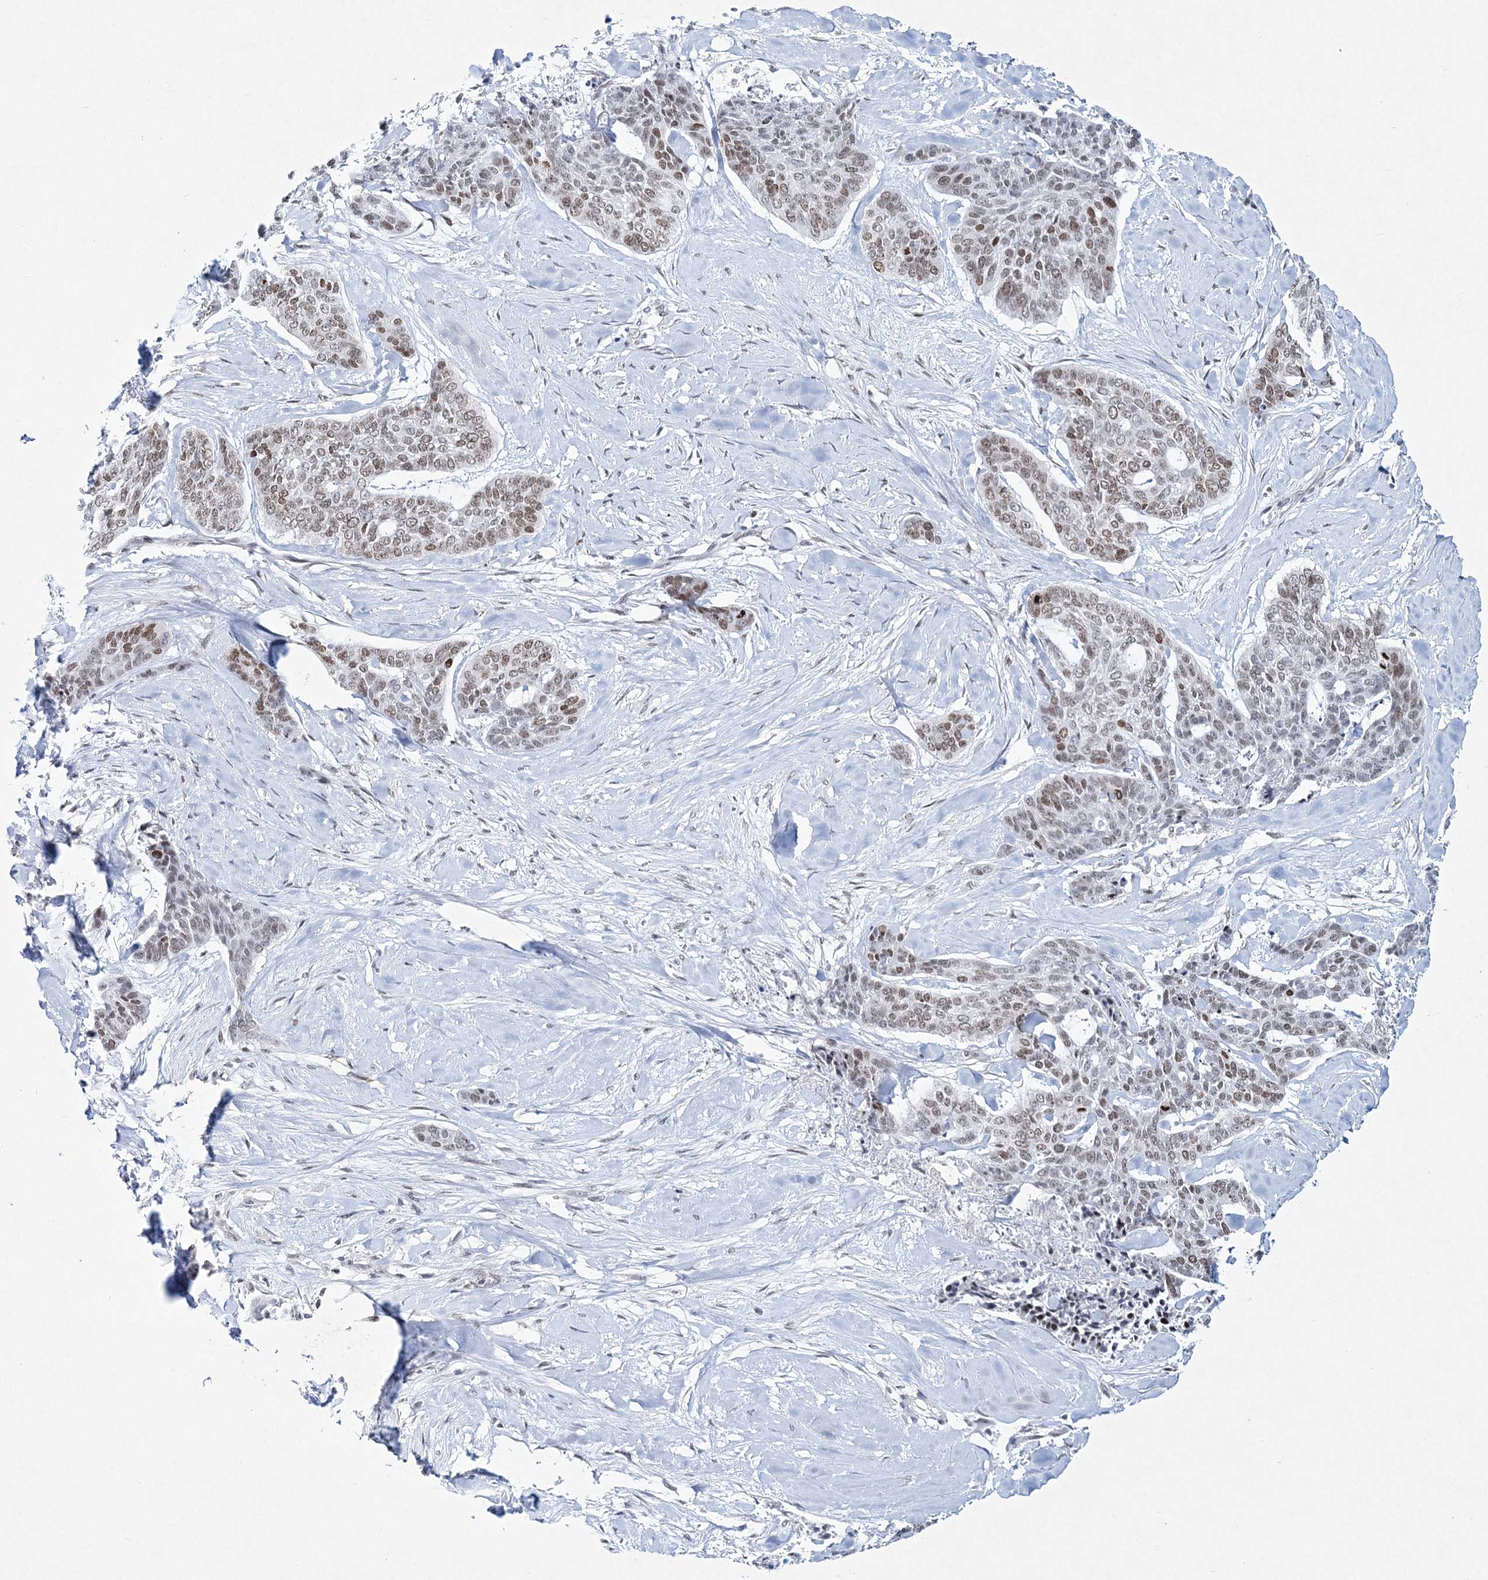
{"staining": {"intensity": "moderate", "quantity": "25%-75%", "location": "nuclear"}, "tissue": "skin cancer", "cell_type": "Tumor cells", "image_type": "cancer", "snomed": [{"axis": "morphology", "description": "Basal cell carcinoma"}, {"axis": "topography", "description": "Skin"}], "caption": "IHC of human skin basal cell carcinoma exhibits medium levels of moderate nuclear positivity in about 25%-75% of tumor cells. (DAB IHC, brown staining for protein, blue staining for nuclei).", "gene": "LRRFIP2", "patient": {"sex": "female", "age": 64}}